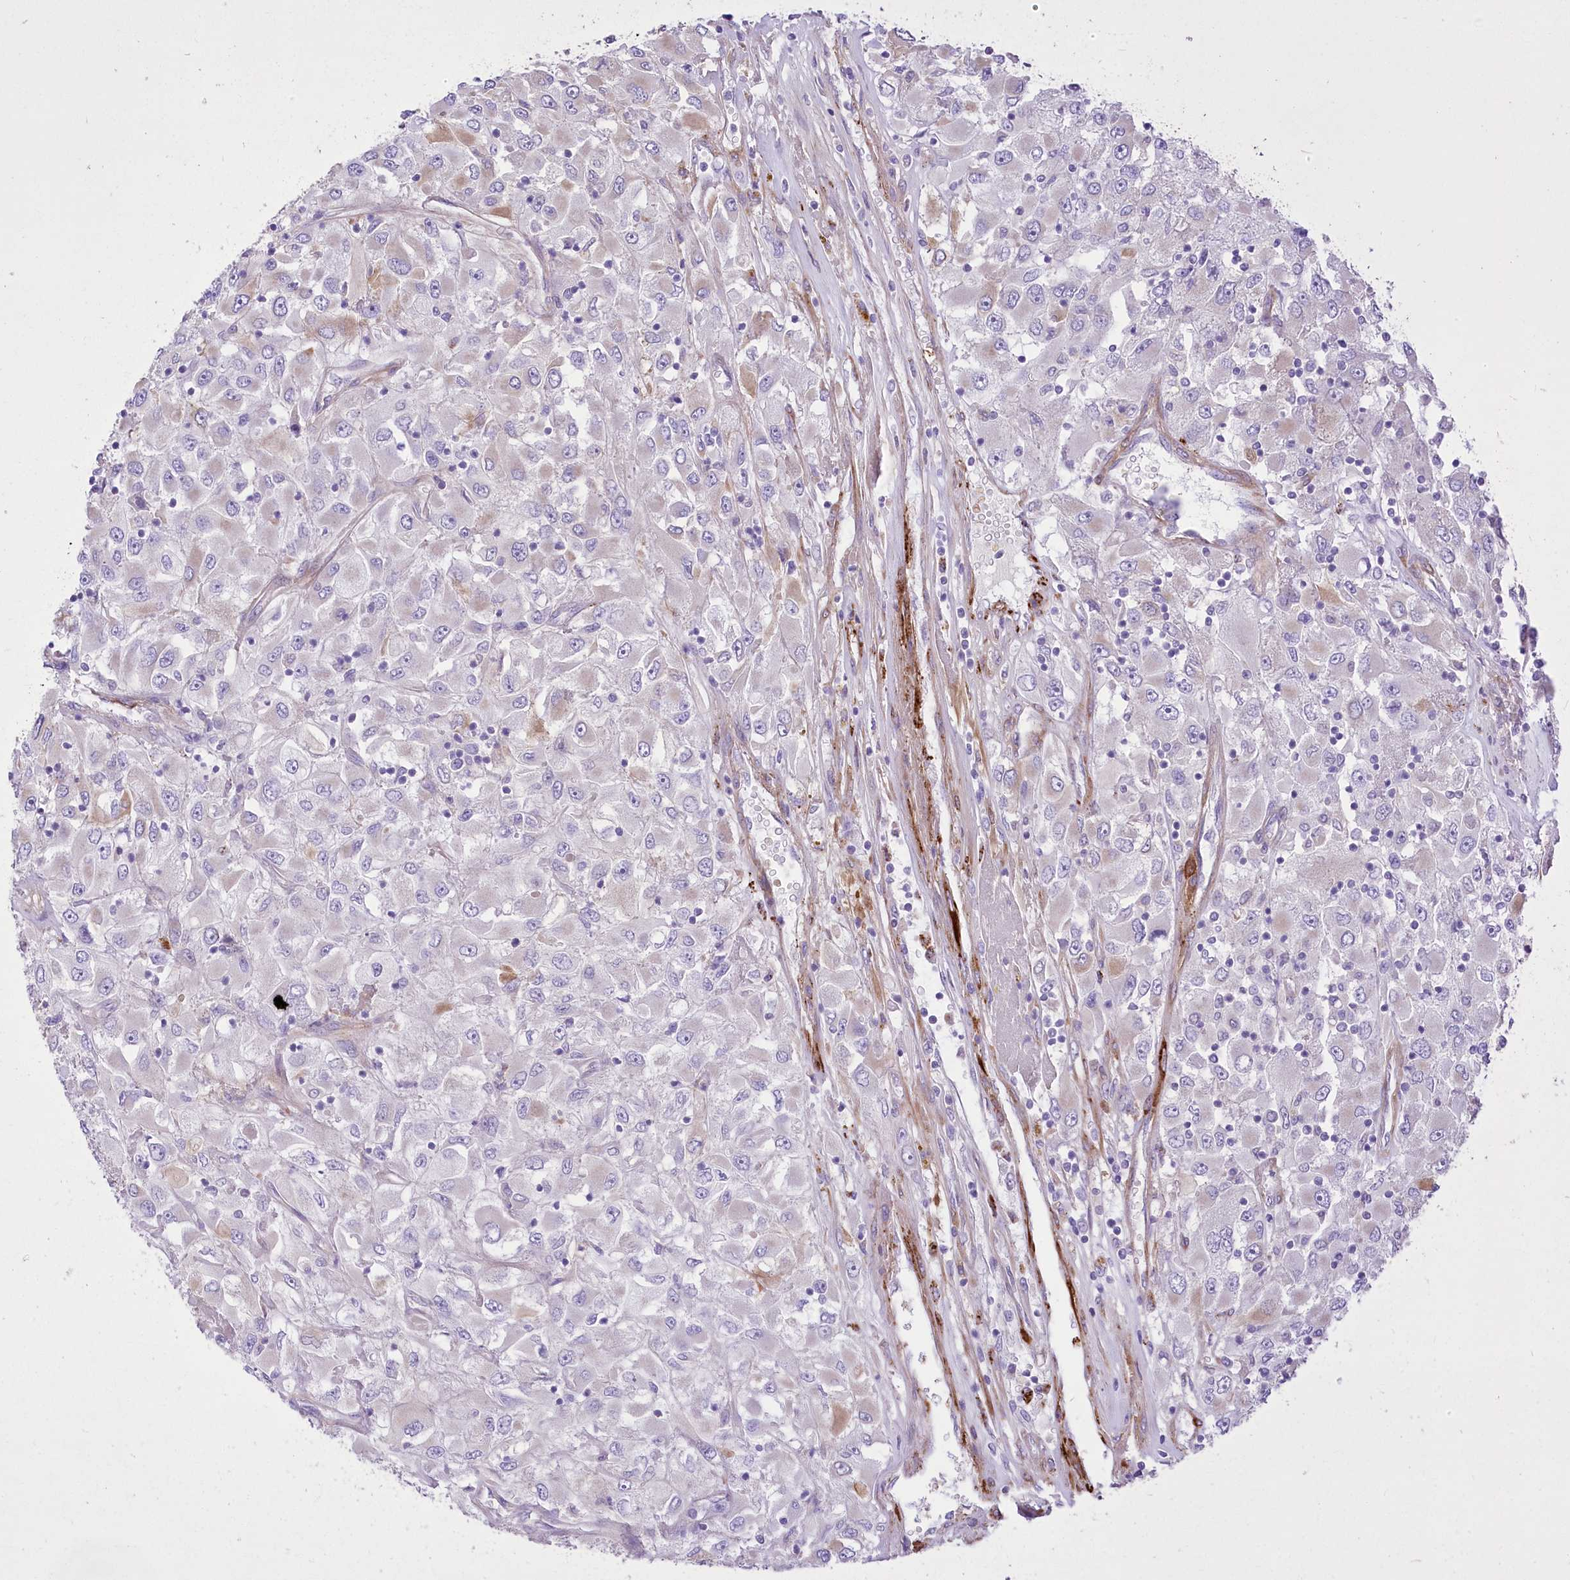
{"staining": {"intensity": "negative", "quantity": "none", "location": "none"}, "tissue": "renal cancer", "cell_type": "Tumor cells", "image_type": "cancer", "snomed": [{"axis": "morphology", "description": "Adenocarcinoma, NOS"}, {"axis": "topography", "description": "Kidney"}], "caption": "Immunohistochemical staining of human renal cancer (adenocarcinoma) demonstrates no significant staining in tumor cells.", "gene": "ANGPTL3", "patient": {"sex": "female", "age": 52}}